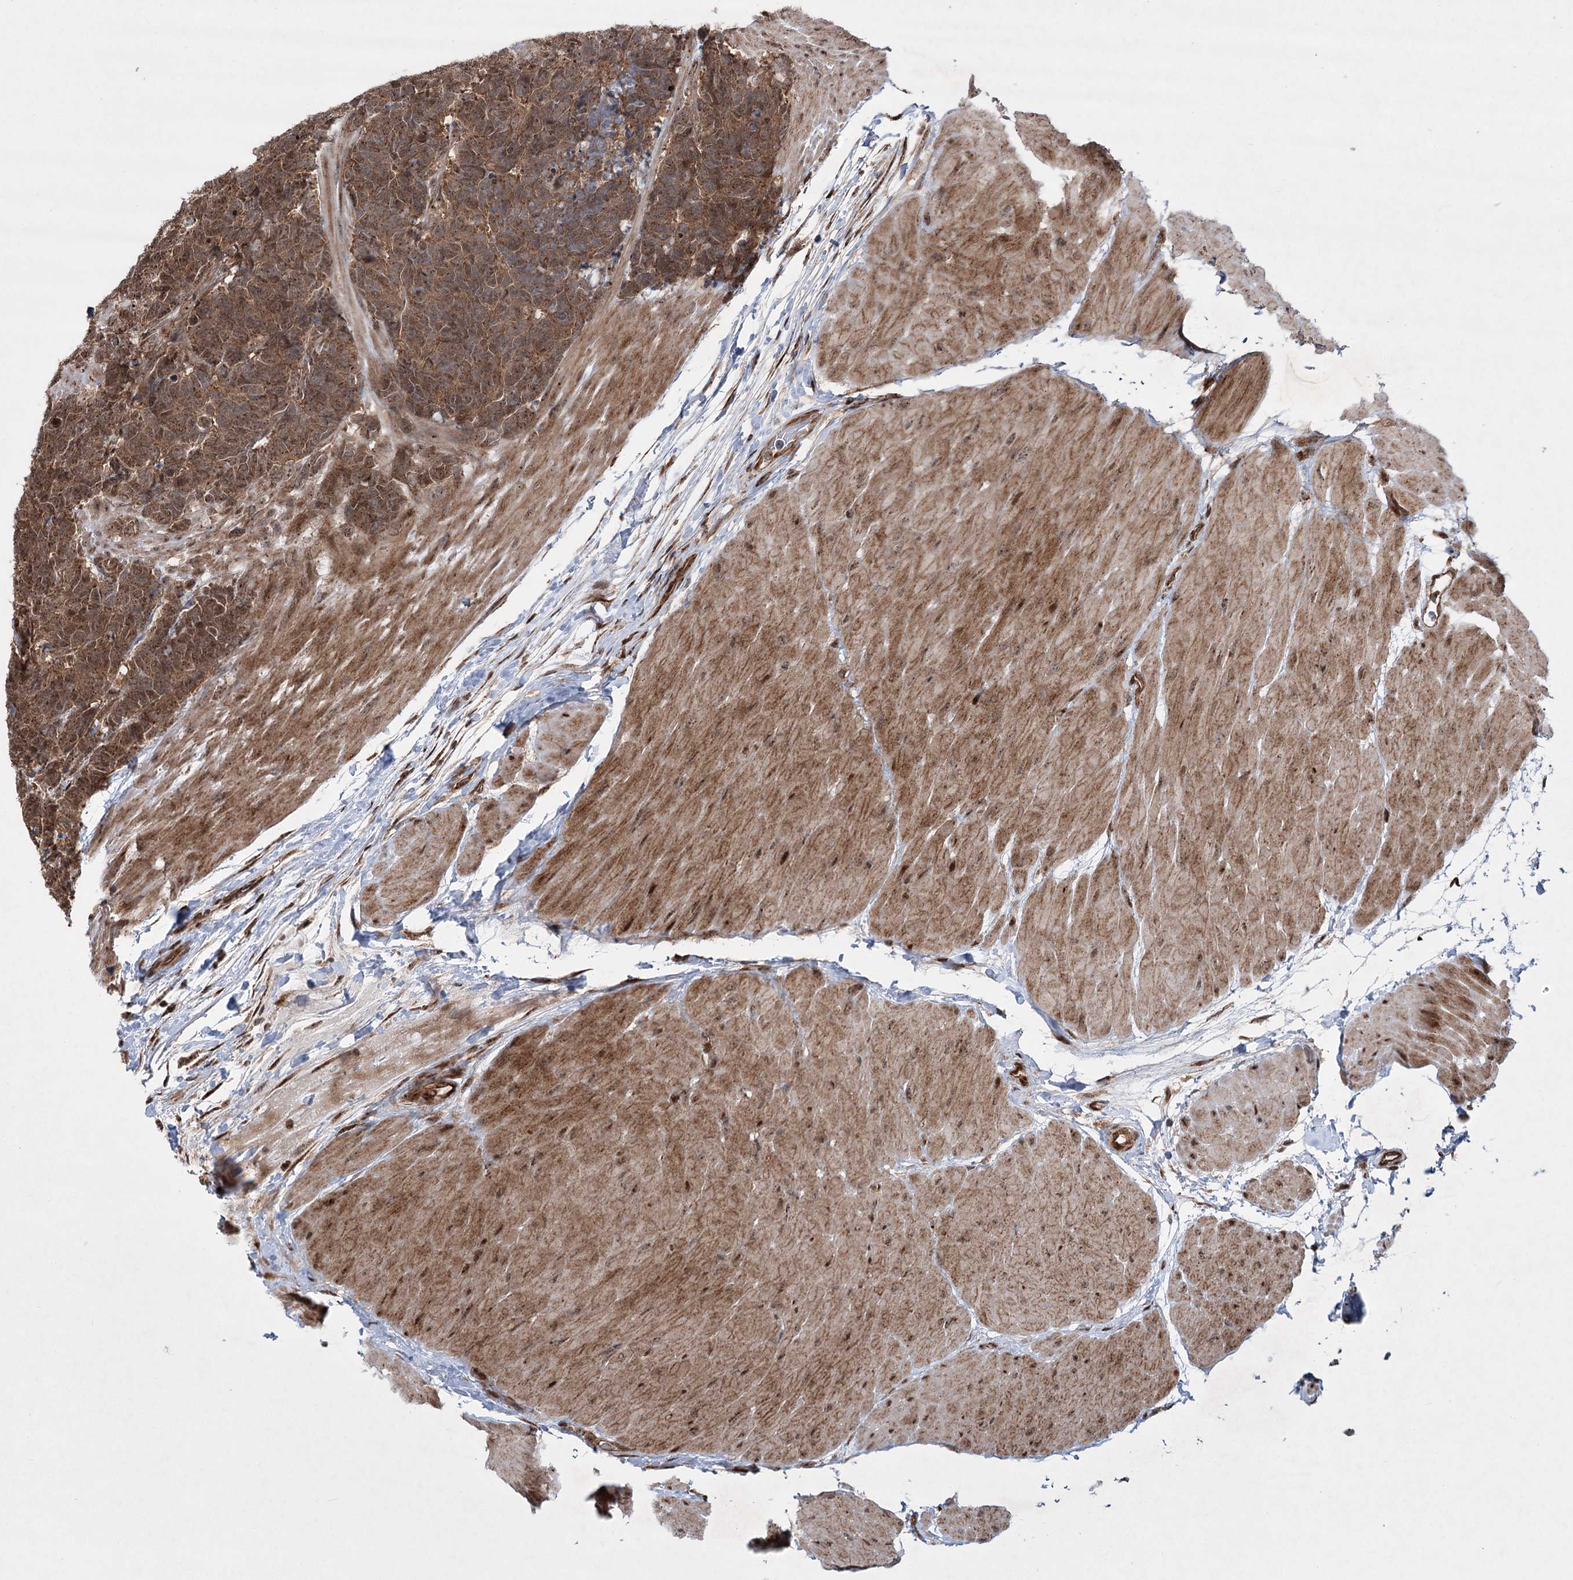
{"staining": {"intensity": "moderate", "quantity": ">75%", "location": "cytoplasmic/membranous,nuclear"}, "tissue": "carcinoid", "cell_type": "Tumor cells", "image_type": "cancer", "snomed": [{"axis": "morphology", "description": "Carcinoma, NOS"}, {"axis": "morphology", "description": "Carcinoid, malignant, NOS"}, {"axis": "topography", "description": "Urinary bladder"}], "caption": "Immunohistochemical staining of carcinoma reveals medium levels of moderate cytoplasmic/membranous and nuclear positivity in approximately >75% of tumor cells.", "gene": "SERINC5", "patient": {"sex": "male", "age": 57}}